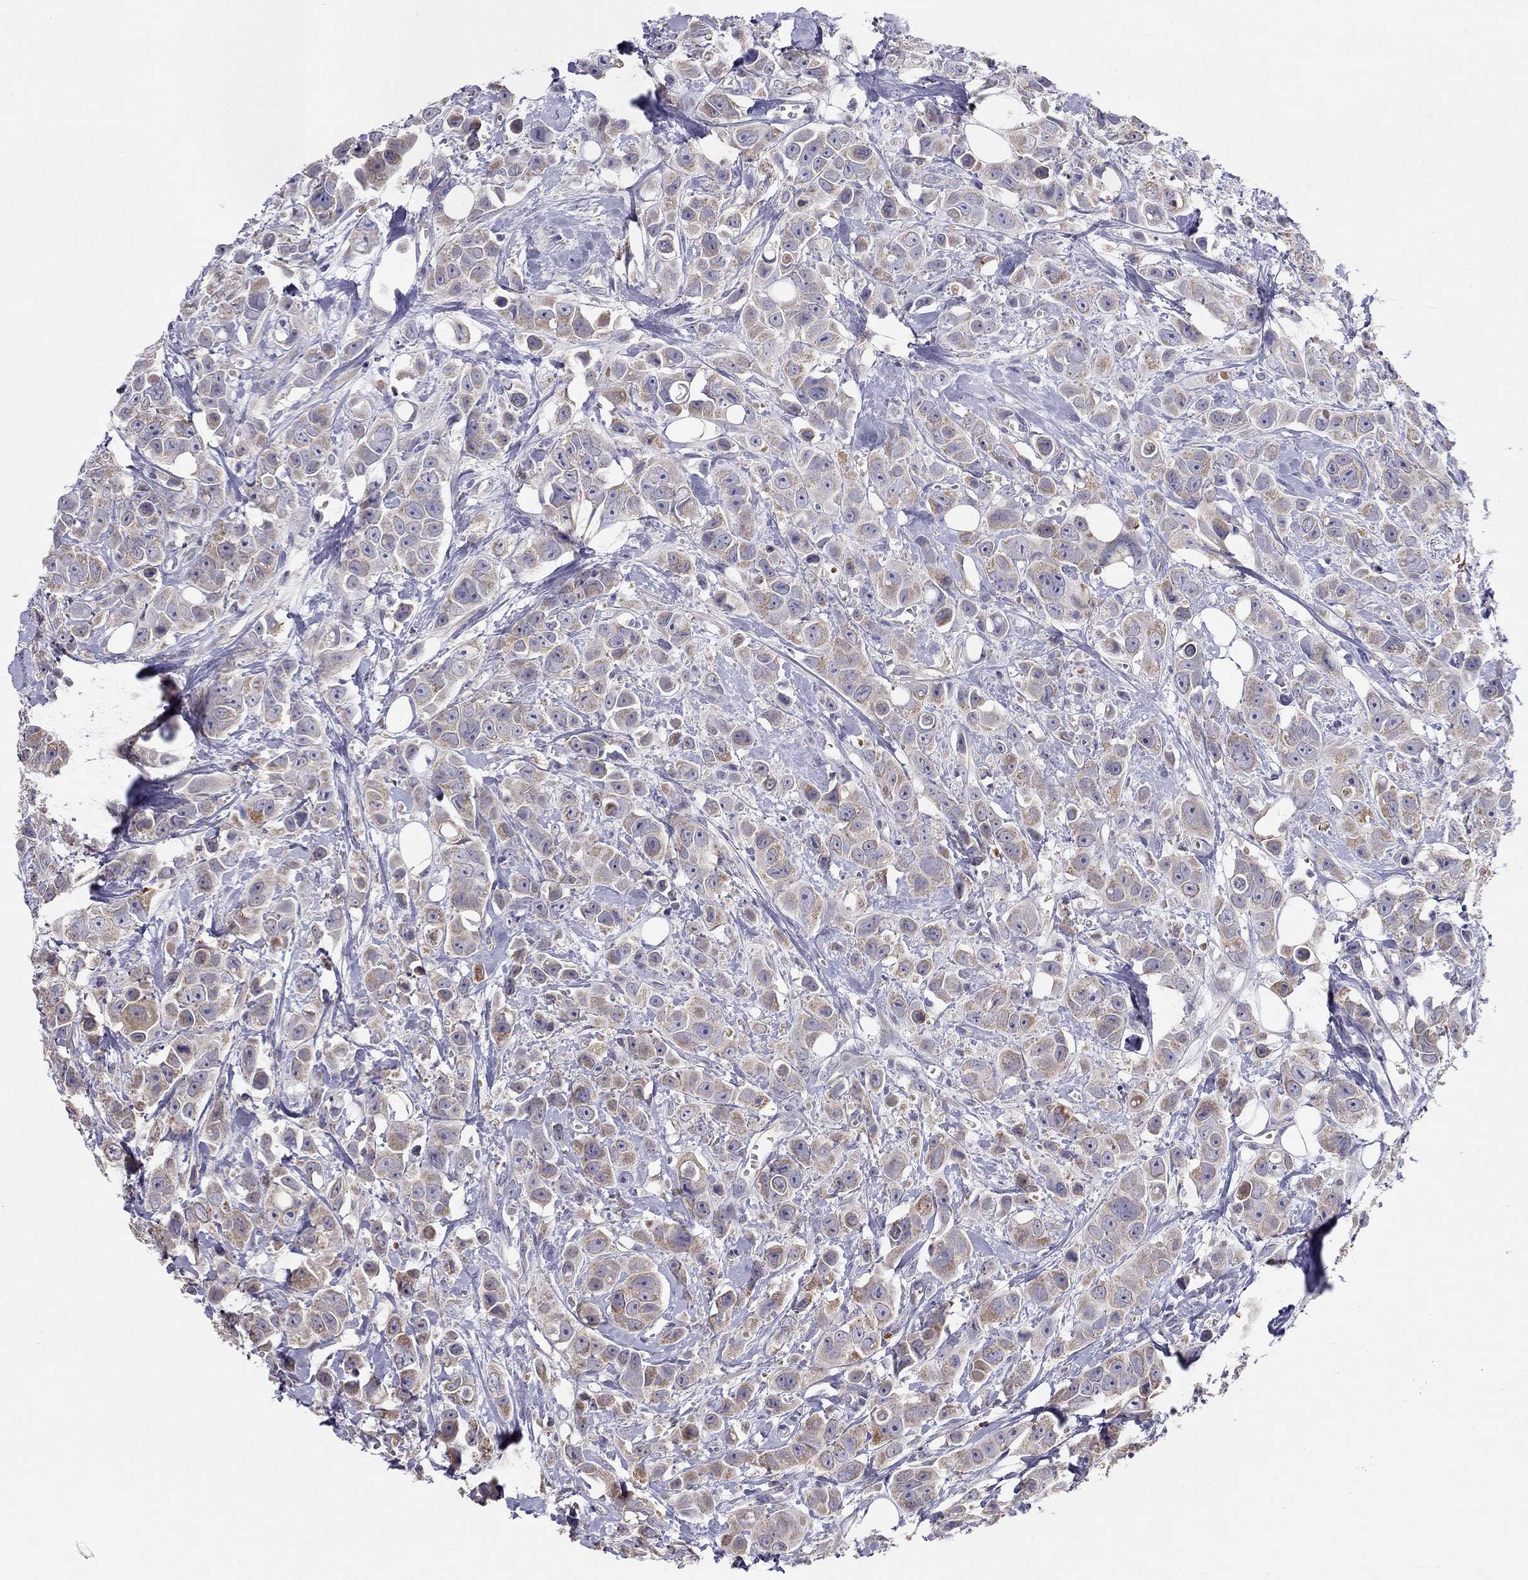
{"staining": {"intensity": "weak", "quantity": "25%-75%", "location": "cytoplasmic/membranous"}, "tissue": "breast cancer", "cell_type": "Tumor cells", "image_type": "cancer", "snomed": [{"axis": "morphology", "description": "Duct carcinoma"}, {"axis": "topography", "description": "Breast"}], "caption": "Immunohistochemical staining of breast invasive ductal carcinoma exhibits low levels of weak cytoplasmic/membranous protein staining in approximately 25%-75% of tumor cells.", "gene": "CITED1", "patient": {"sex": "female", "age": 35}}